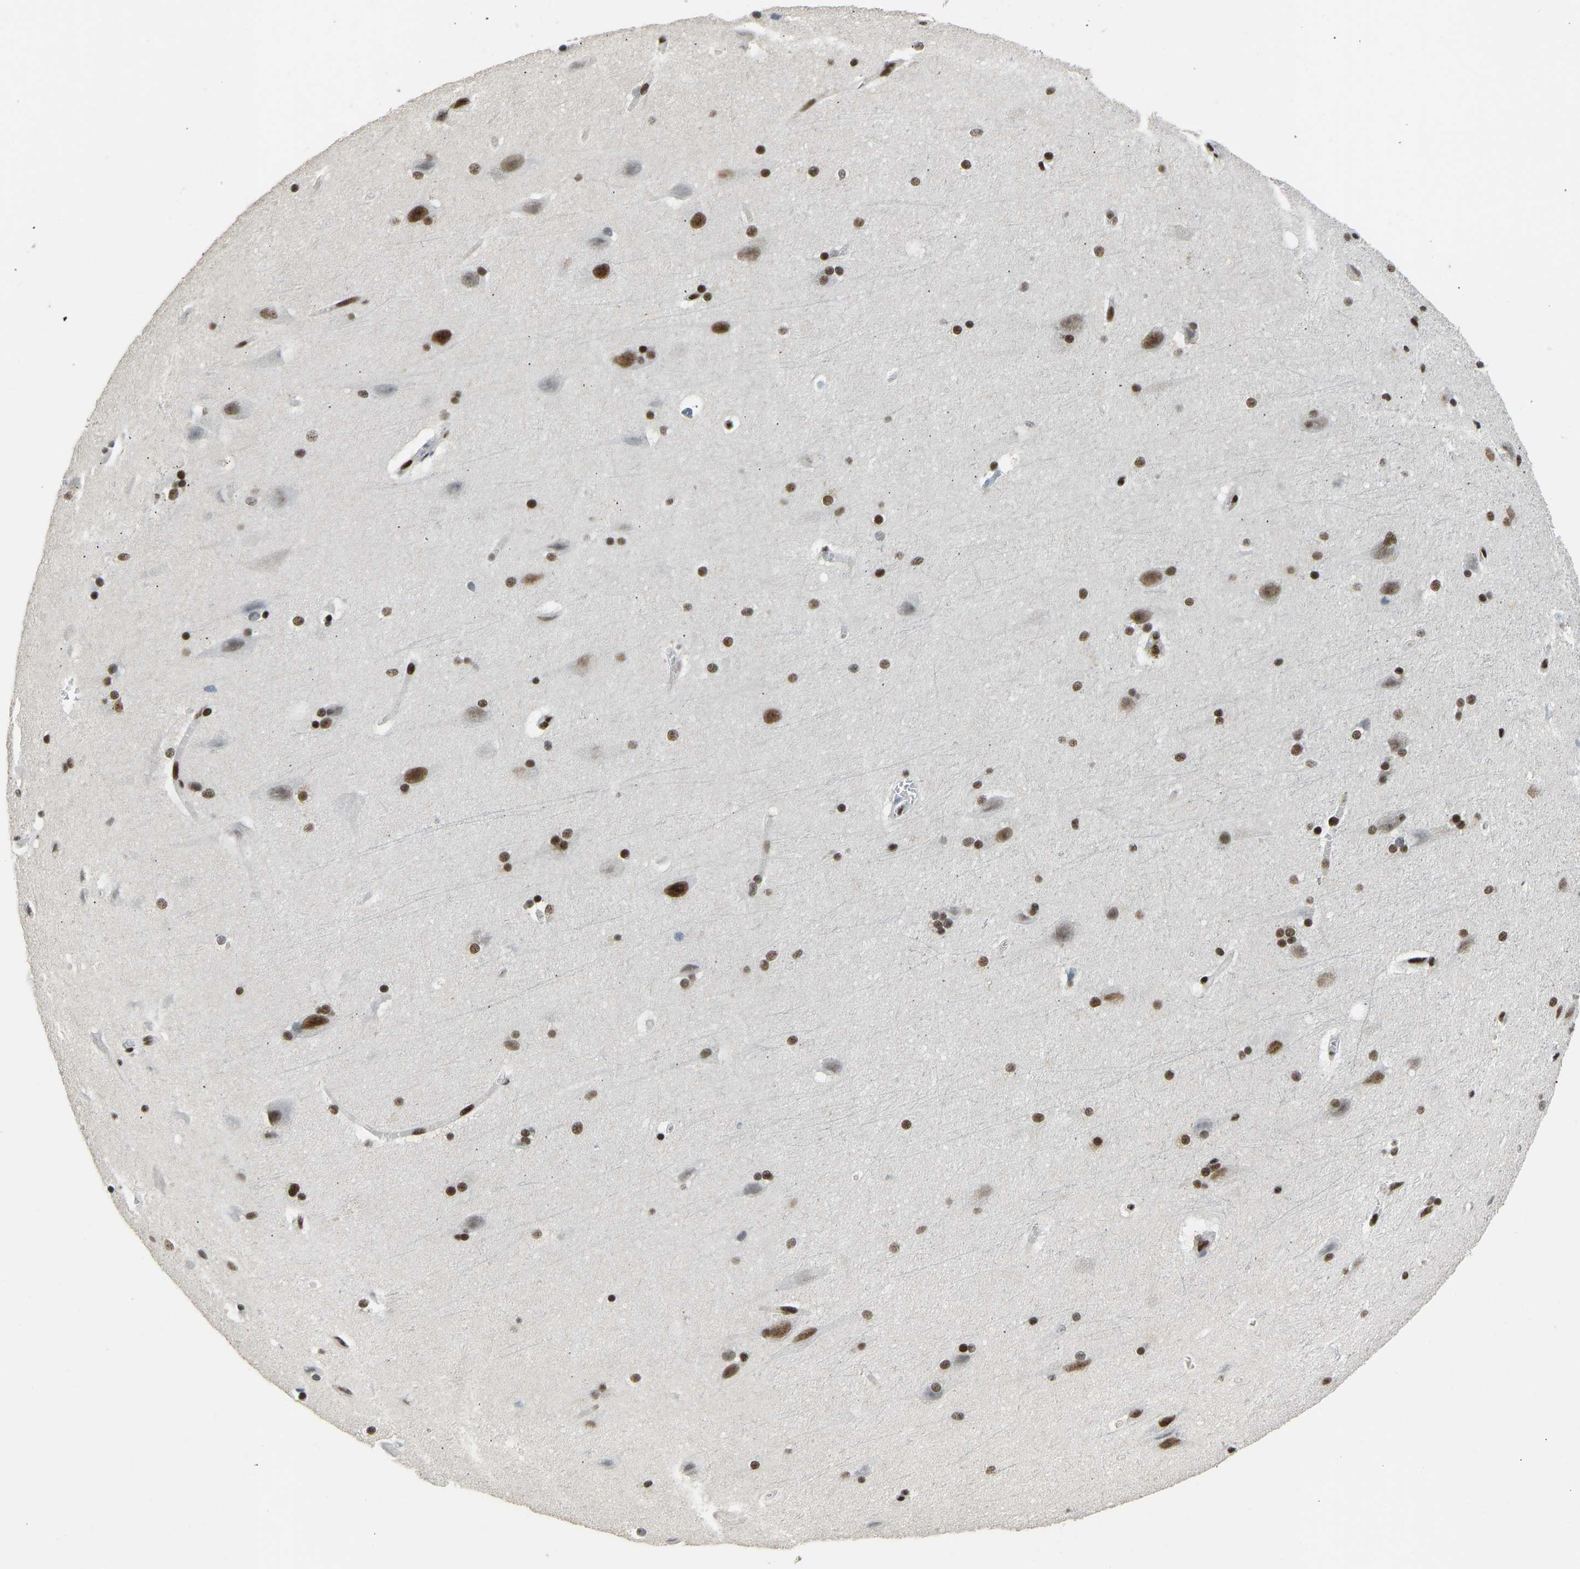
{"staining": {"intensity": "strong", "quantity": ">75%", "location": "nuclear"}, "tissue": "cerebral cortex", "cell_type": "Endothelial cells", "image_type": "normal", "snomed": [{"axis": "morphology", "description": "Normal tissue, NOS"}, {"axis": "topography", "description": "Cerebral cortex"}, {"axis": "topography", "description": "Hippocampus"}], "caption": "Cerebral cortex stained for a protein (brown) demonstrates strong nuclear positive staining in about >75% of endothelial cells.", "gene": "FOXK1", "patient": {"sex": "female", "age": 19}}